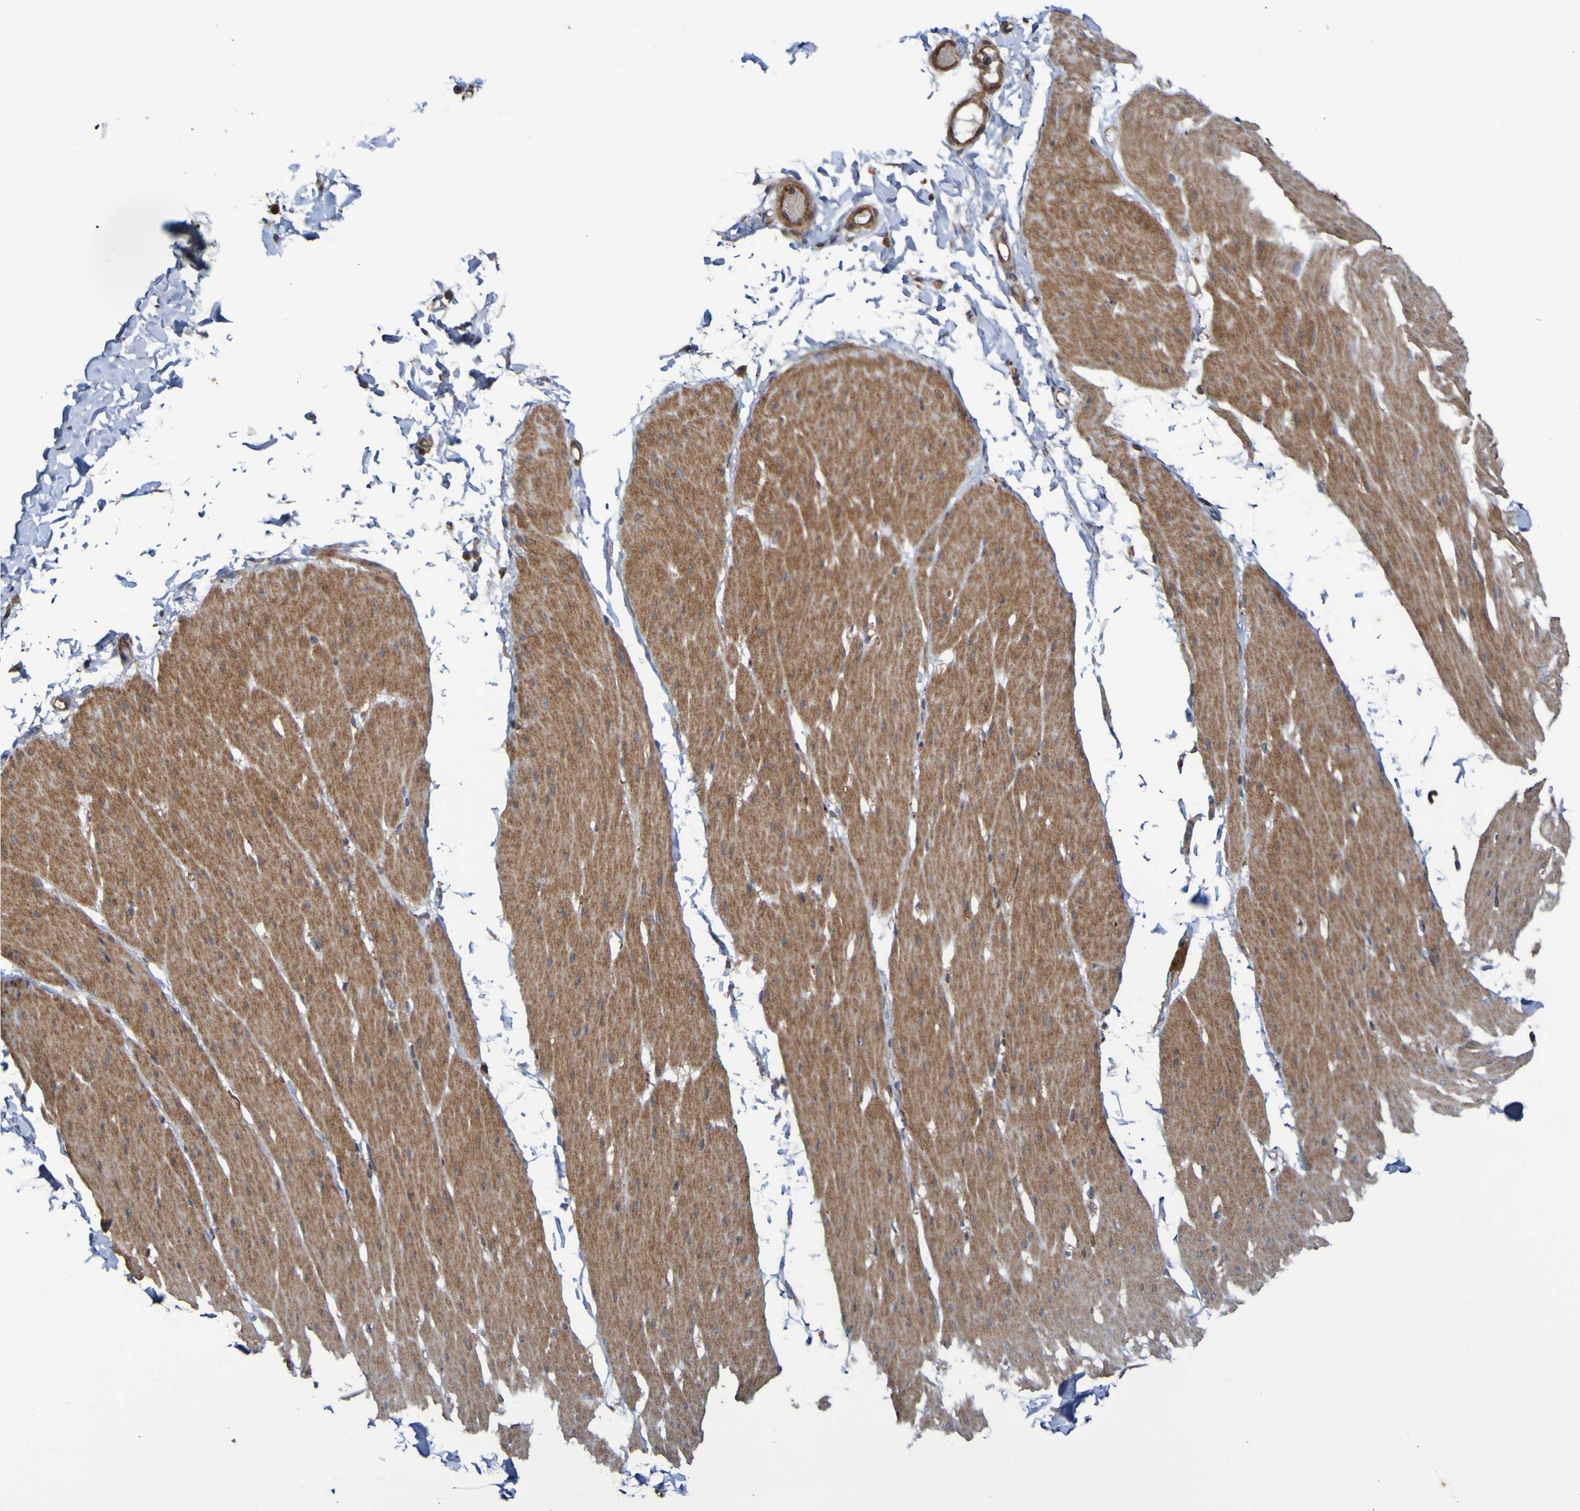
{"staining": {"intensity": "moderate", "quantity": ">75%", "location": "cytoplasmic/membranous"}, "tissue": "smooth muscle", "cell_type": "Smooth muscle cells", "image_type": "normal", "snomed": [{"axis": "morphology", "description": "Normal tissue, NOS"}, {"axis": "topography", "description": "Smooth muscle"}, {"axis": "topography", "description": "Colon"}], "caption": "Smooth muscle stained with DAB (3,3'-diaminobenzidine) immunohistochemistry shows medium levels of moderate cytoplasmic/membranous staining in approximately >75% of smooth muscle cells. (DAB IHC with brightfield microscopy, high magnification).", "gene": "UCN", "patient": {"sex": "male", "age": 67}}